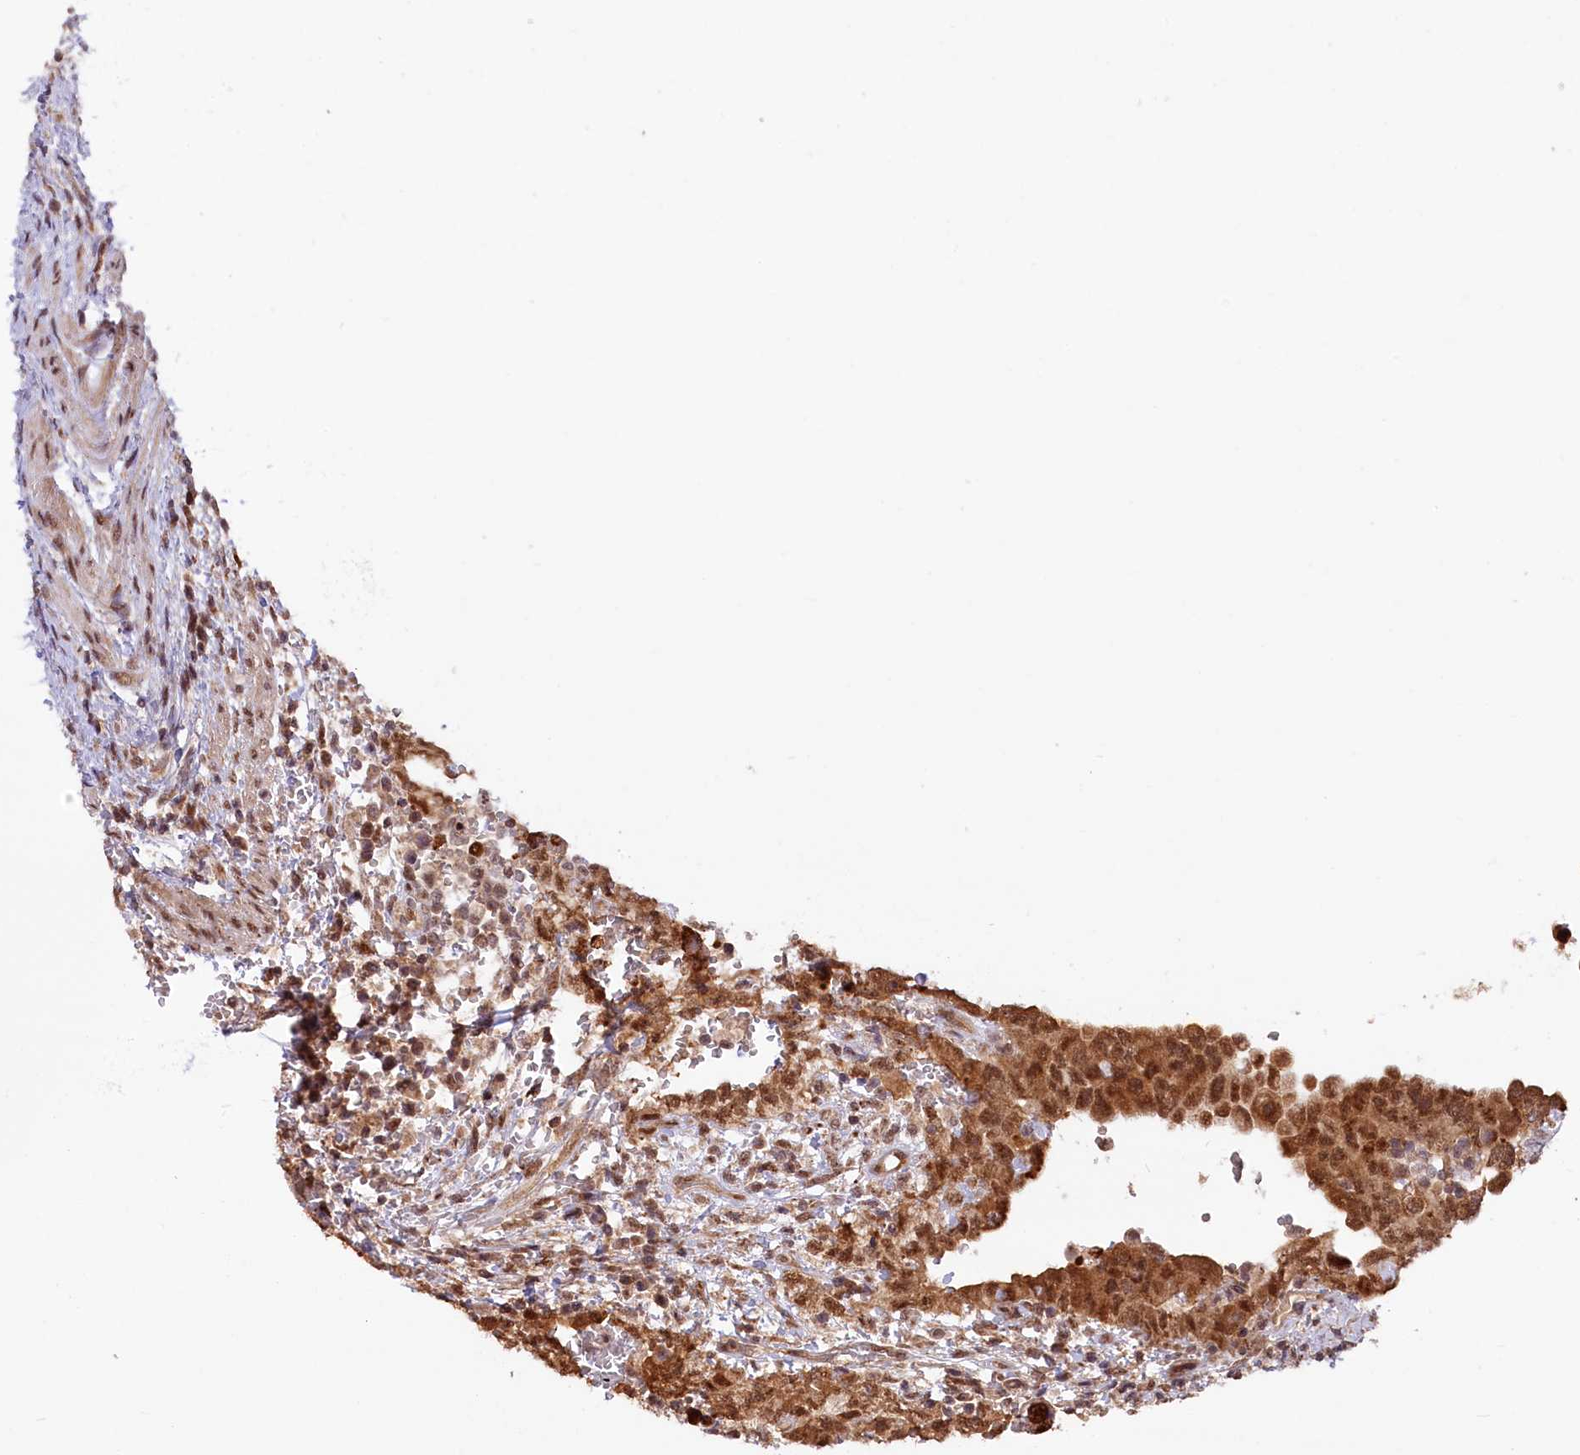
{"staining": {"intensity": "moderate", "quantity": ">75%", "location": "cytoplasmic/membranous,nuclear"}, "tissue": "testis cancer", "cell_type": "Tumor cells", "image_type": "cancer", "snomed": [{"axis": "morphology", "description": "Carcinoma, Embryonal, NOS"}, {"axis": "topography", "description": "Testis"}], "caption": "Immunohistochemical staining of testis embryonal carcinoma reveals medium levels of moderate cytoplasmic/membranous and nuclear expression in approximately >75% of tumor cells.", "gene": "CARD8", "patient": {"sex": "male", "age": 26}}